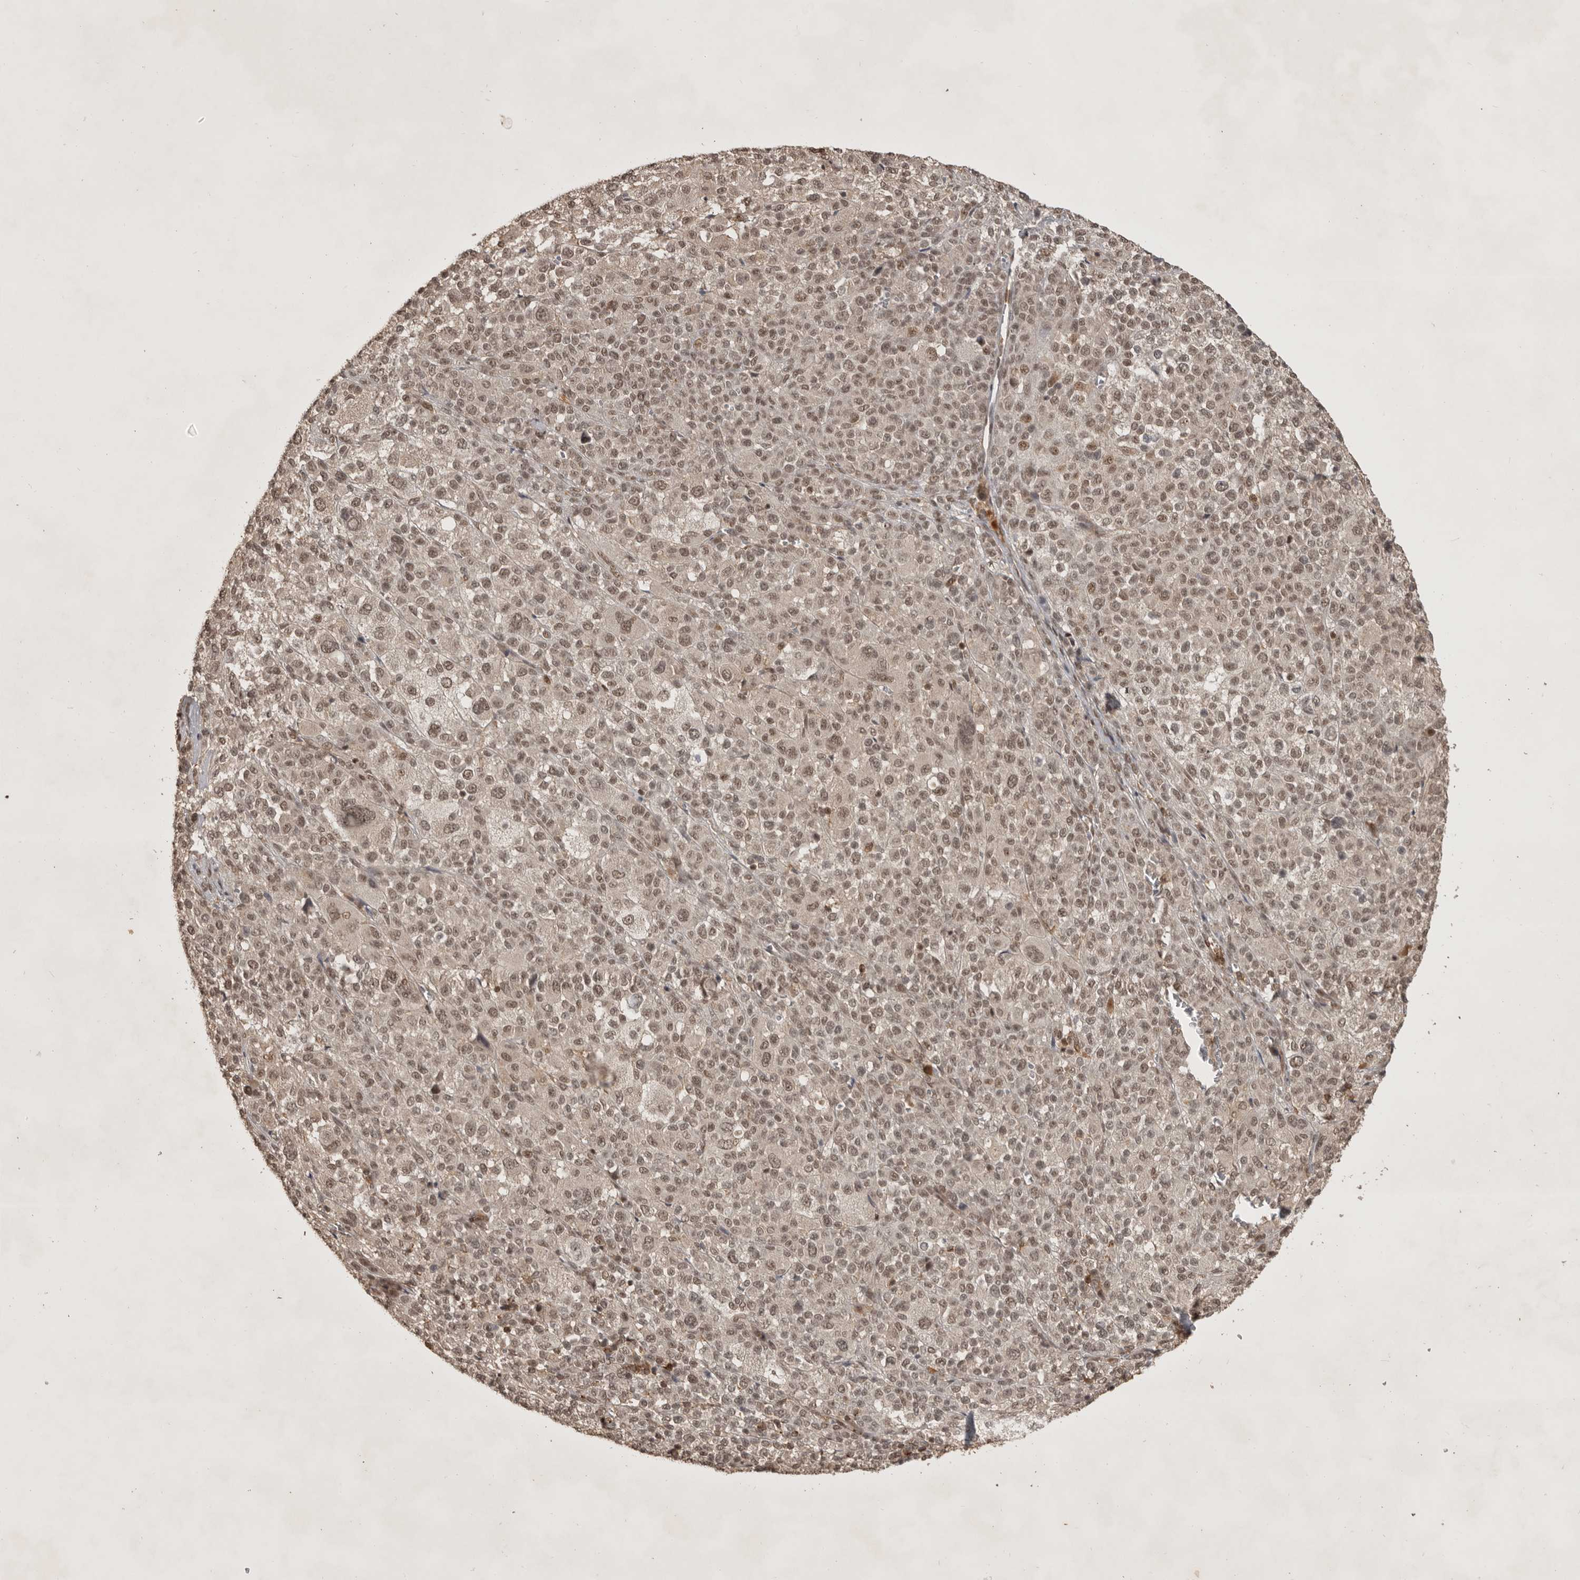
{"staining": {"intensity": "weak", "quantity": ">75%", "location": "nuclear"}, "tissue": "melanoma", "cell_type": "Tumor cells", "image_type": "cancer", "snomed": [{"axis": "morphology", "description": "Malignant melanoma, Metastatic site"}, {"axis": "topography", "description": "Skin"}], "caption": "Tumor cells reveal low levels of weak nuclear staining in approximately >75% of cells in human malignant melanoma (metastatic site).", "gene": "CBLL1", "patient": {"sex": "female", "age": 74}}